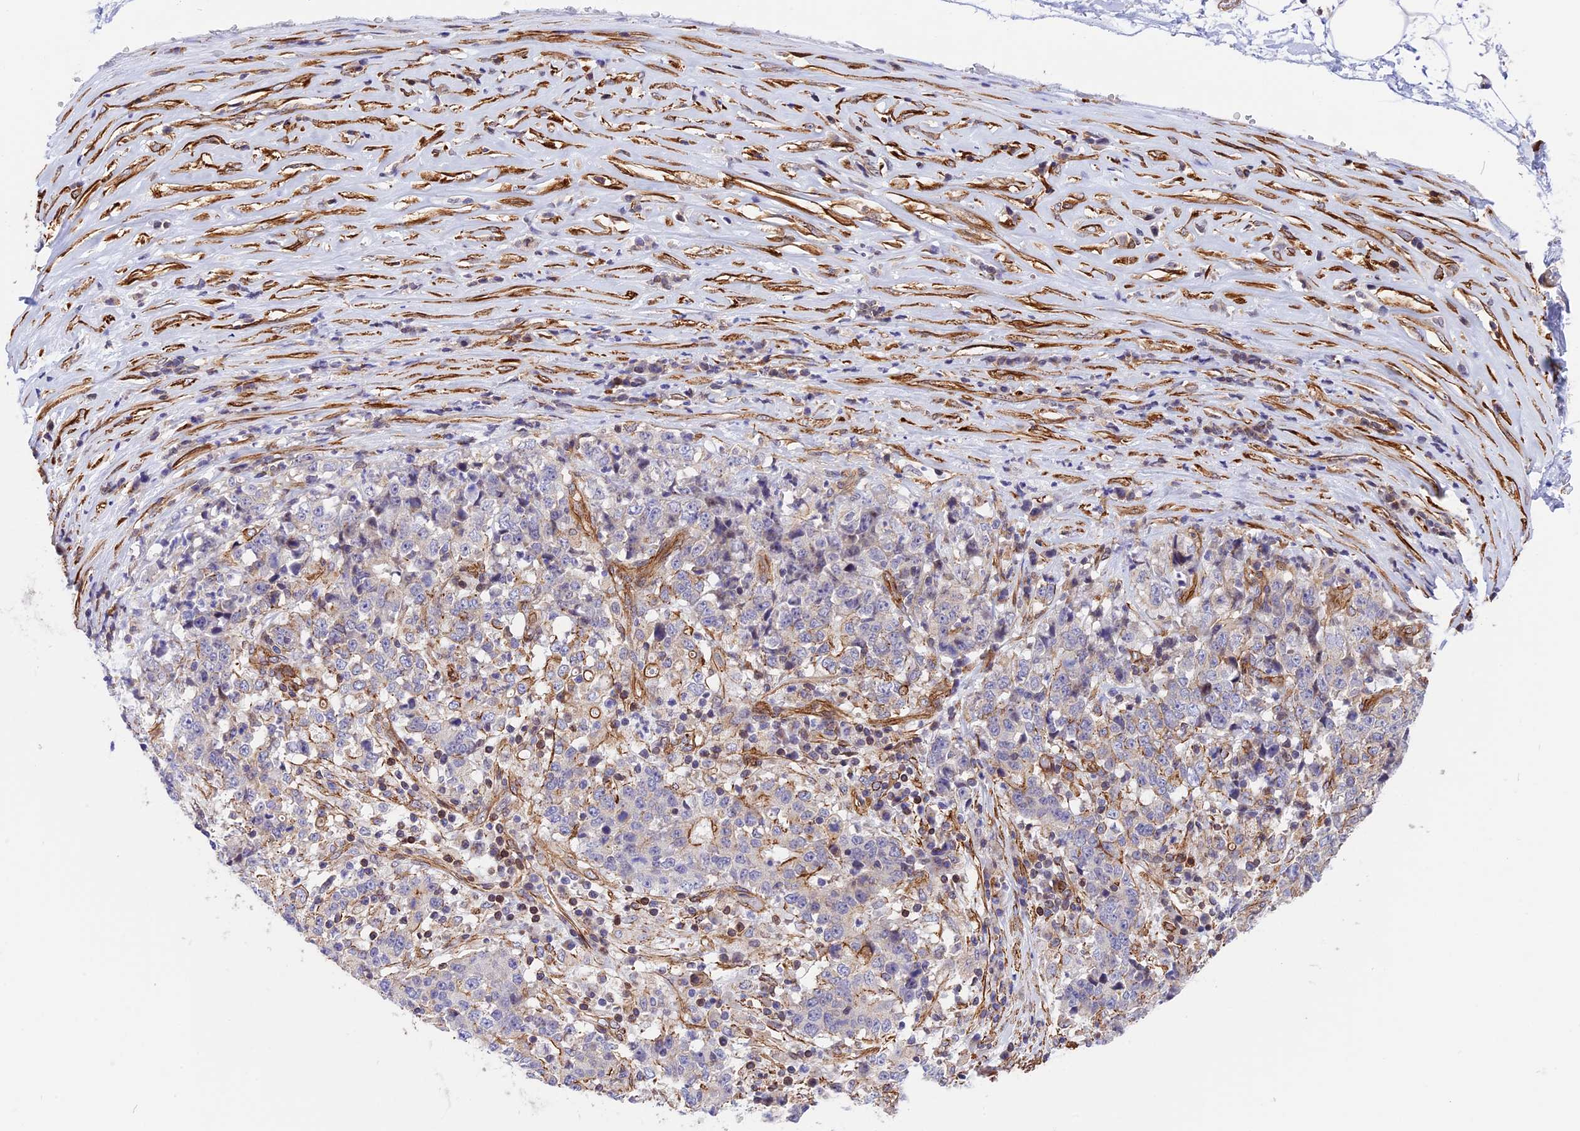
{"staining": {"intensity": "strong", "quantity": "25%-75%", "location": "cytoplasmic/membranous"}, "tissue": "stomach cancer", "cell_type": "Tumor cells", "image_type": "cancer", "snomed": [{"axis": "morphology", "description": "Adenocarcinoma, NOS"}, {"axis": "topography", "description": "Stomach"}], "caption": "Immunohistochemical staining of stomach cancer (adenocarcinoma) displays high levels of strong cytoplasmic/membranous protein positivity in approximately 25%-75% of tumor cells. (DAB (3,3'-diaminobenzidine) IHC, brown staining for protein, blue staining for nuclei).", "gene": "R3HDM4", "patient": {"sex": "male", "age": 59}}